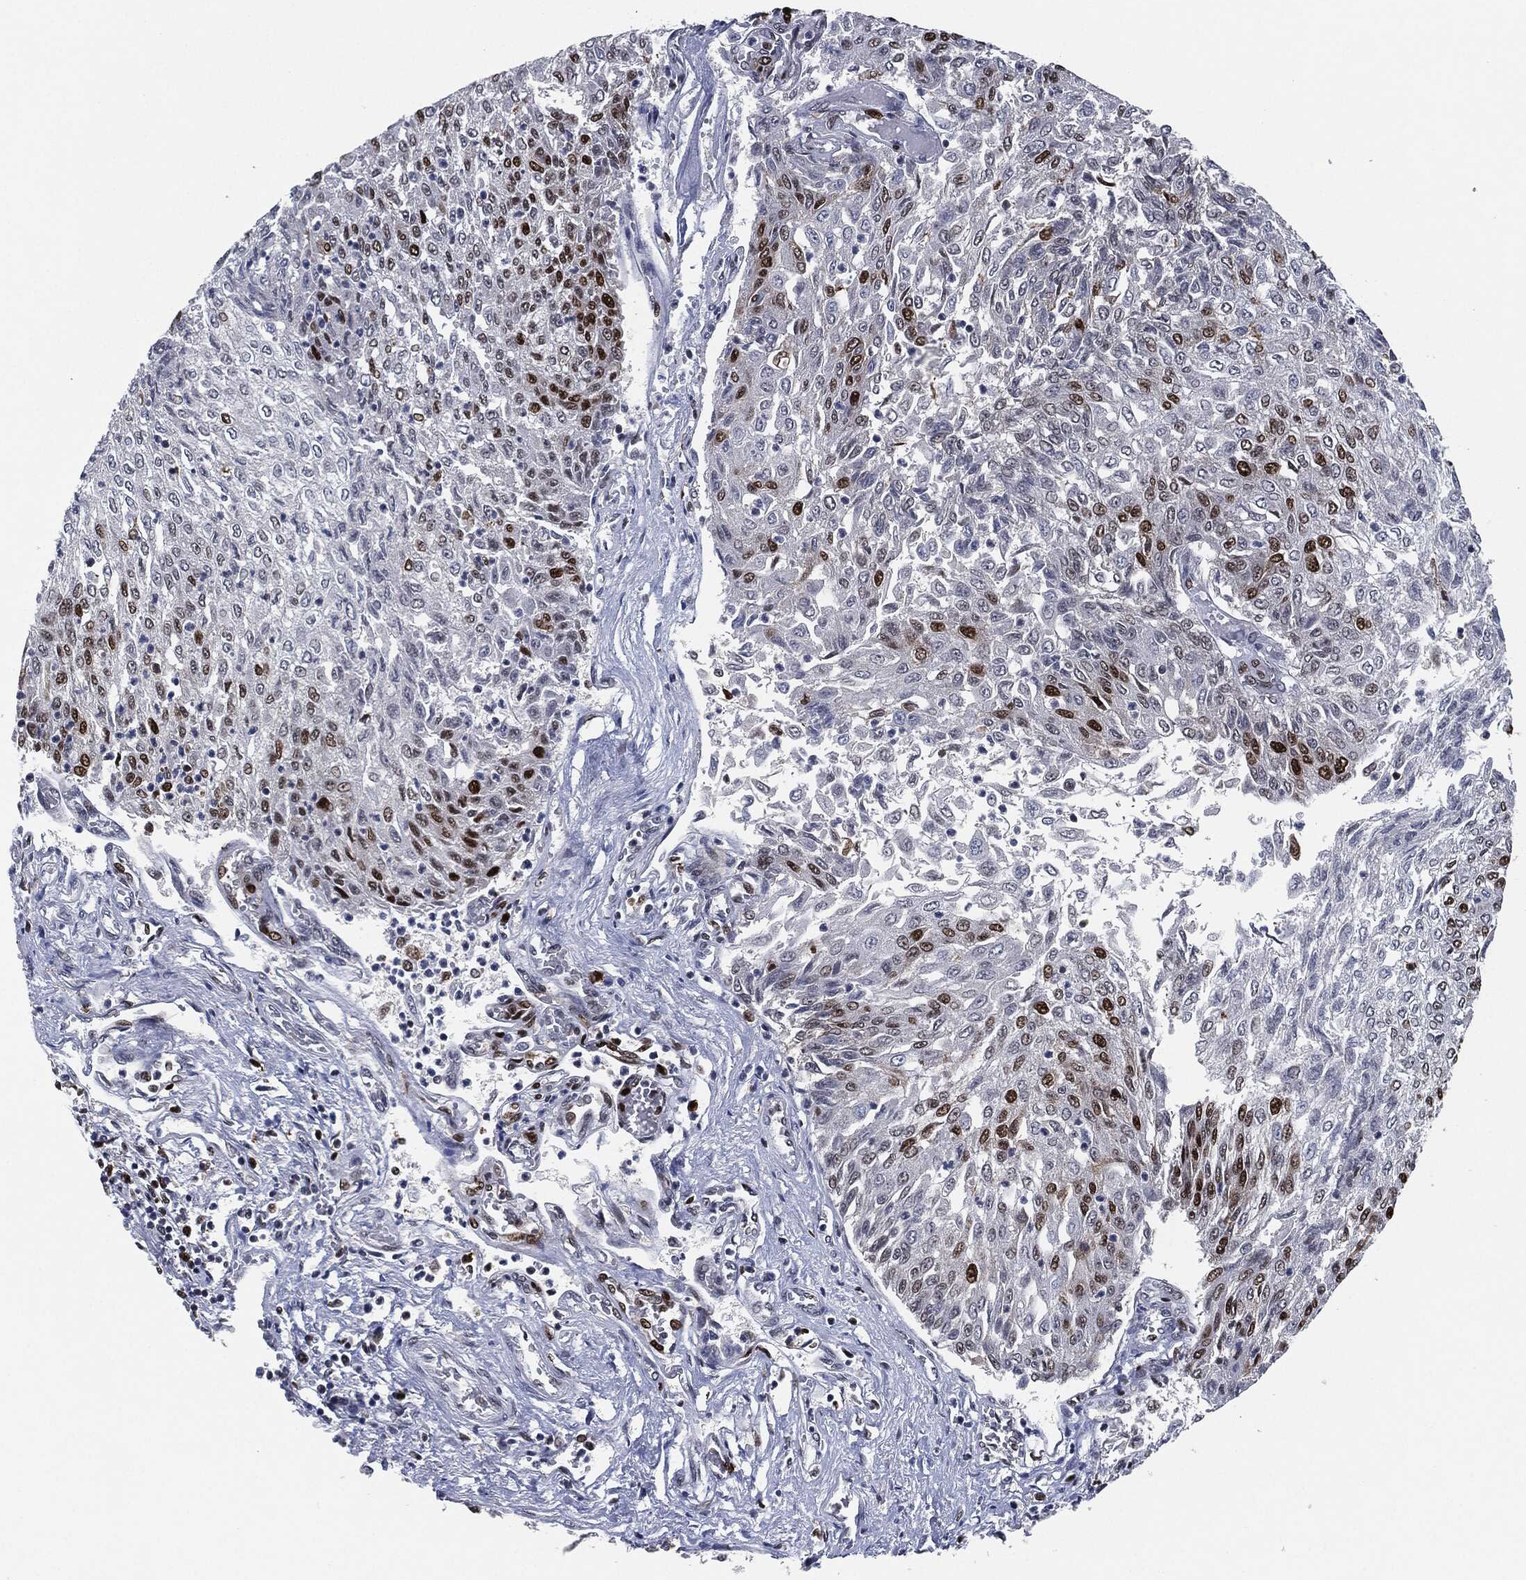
{"staining": {"intensity": "strong", "quantity": "<25%", "location": "nuclear"}, "tissue": "urothelial cancer", "cell_type": "Tumor cells", "image_type": "cancer", "snomed": [{"axis": "morphology", "description": "Urothelial carcinoma, Low grade"}, {"axis": "topography", "description": "Urinary bladder"}], "caption": "Human low-grade urothelial carcinoma stained with a brown dye reveals strong nuclear positive positivity in about <25% of tumor cells.", "gene": "PCNA", "patient": {"sex": "male", "age": 78}}